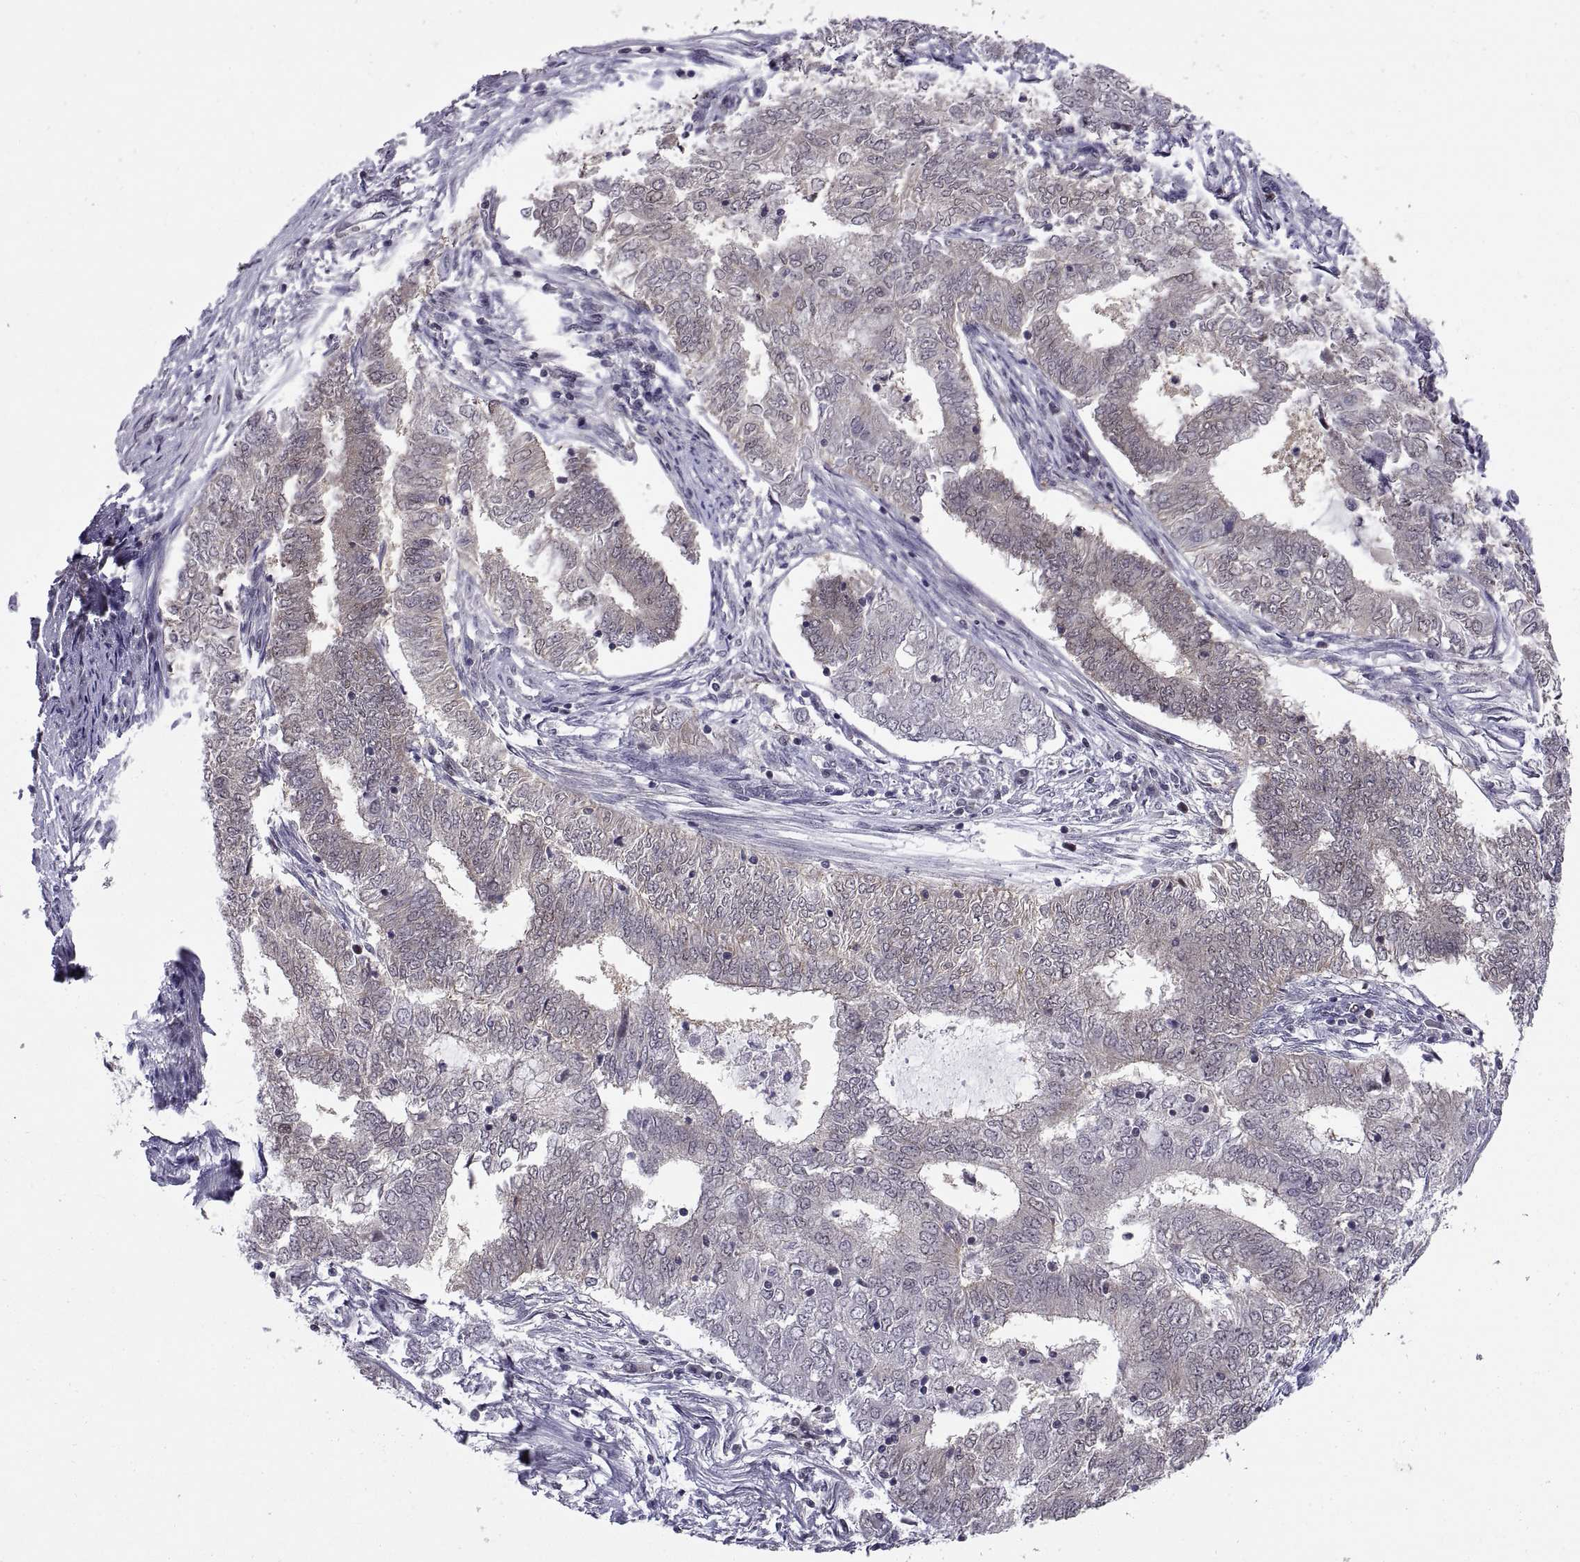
{"staining": {"intensity": "weak", "quantity": "<25%", "location": "nuclear"}, "tissue": "endometrial cancer", "cell_type": "Tumor cells", "image_type": "cancer", "snomed": [{"axis": "morphology", "description": "Adenocarcinoma, NOS"}, {"axis": "topography", "description": "Endometrium"}], "caption": "An IHC photomicrograph of endometrial adenocarcinoma is shown. There is no staining in tumor cells of endometrial adenocarcinoma.", "gene": "CHFR", "patient": {"sex": "female", "age": 62}}